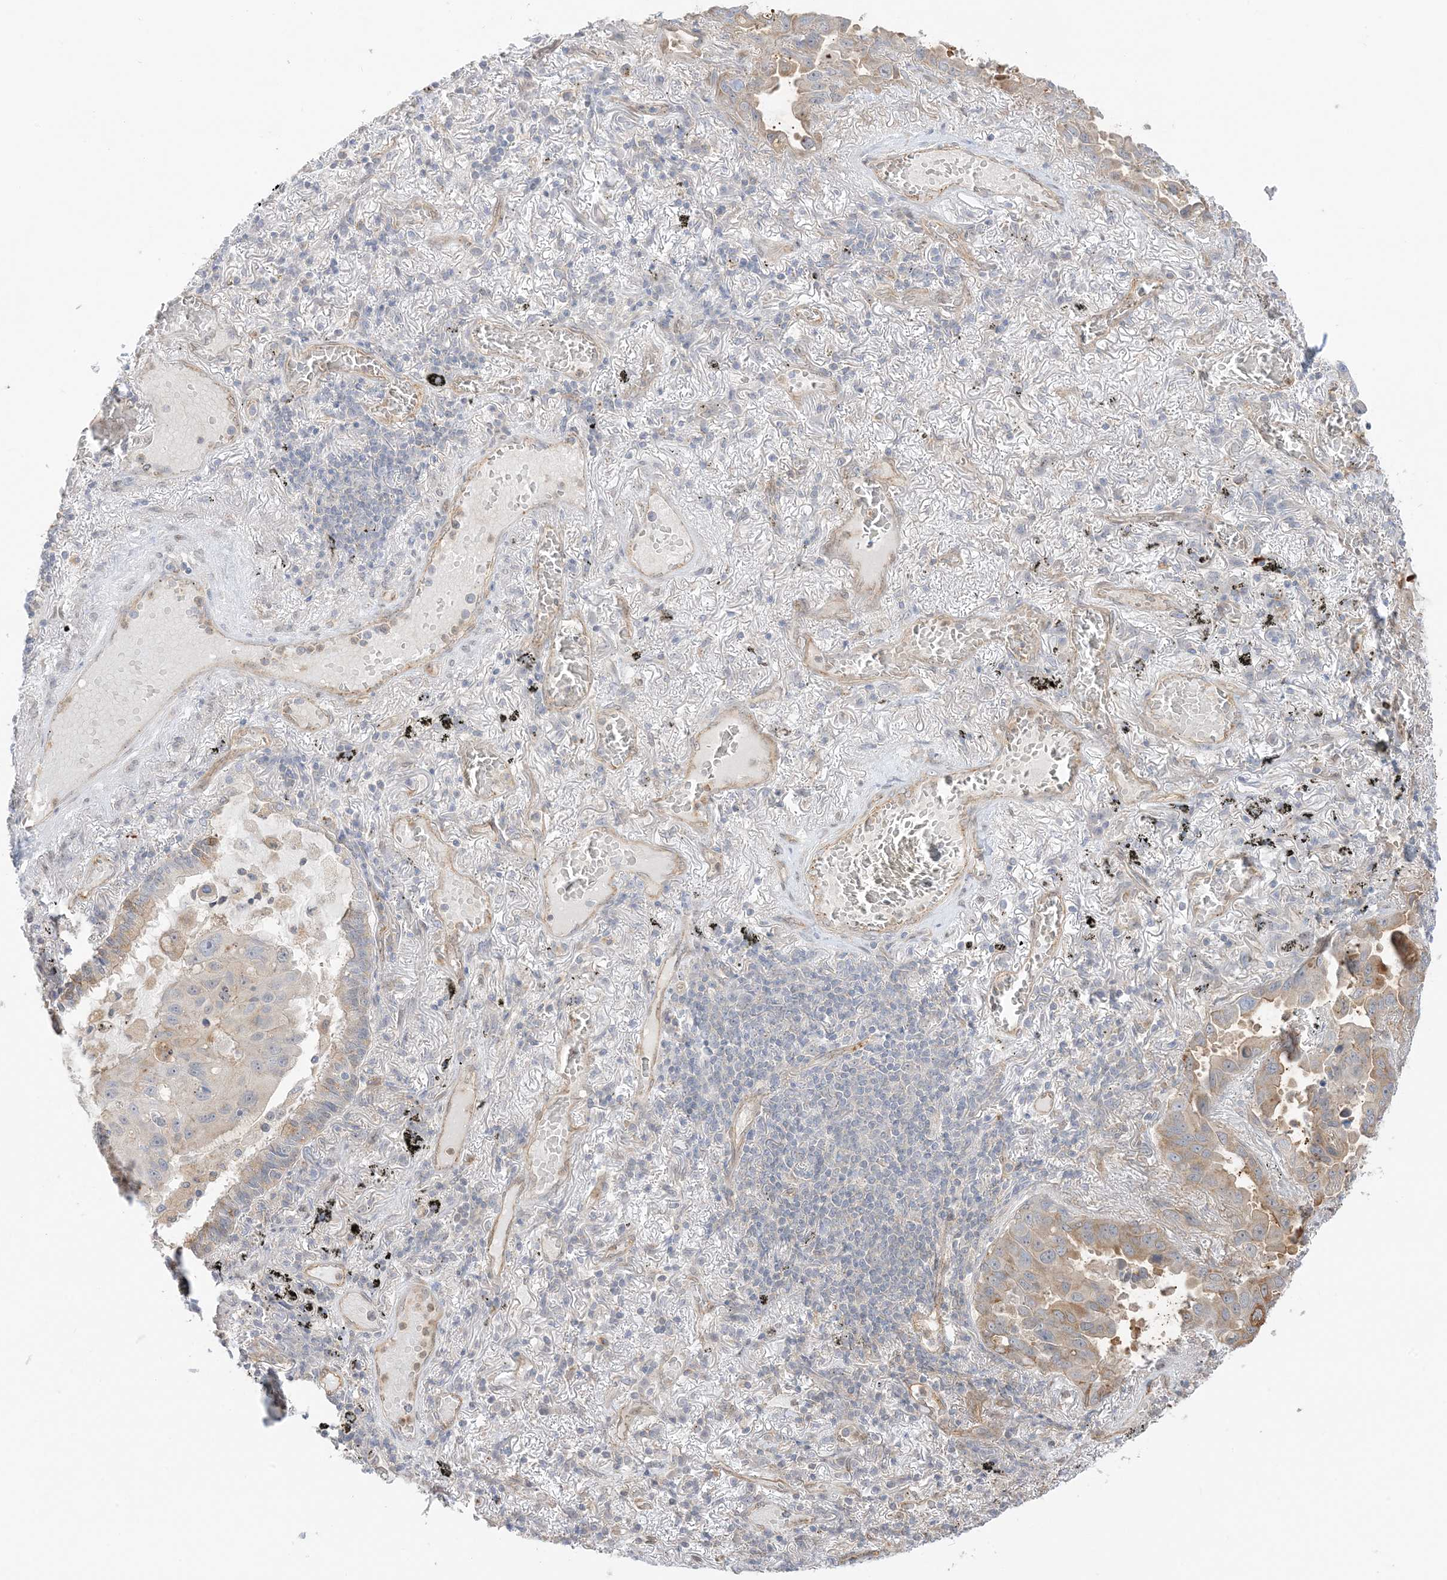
{"staining": {"intensity": "weak", "quantity": "<25%", "location": "cytoplasmic/membranous"}, "tissue": "lung cancer", "cell_type": "Tumor cells", "image_type": "cancer", "snomed": [{"axis": "morphology", "description": "Adenocarcinoma, NOS"}, {"axis": "topography", "description": "Lung"}], "caption": "IHC photomicrograph of adenocarcinoma (lung) stained for a protein (brown), which displays no staining in tumor cells. The staining was performed using DAB to visualize the protein expression in brown, while the nuclei were stained in blue with hematoxylin (Magnification: 20x).", "gene": "UBAP2L", "patient": {"sex": "male", "age": 64}}